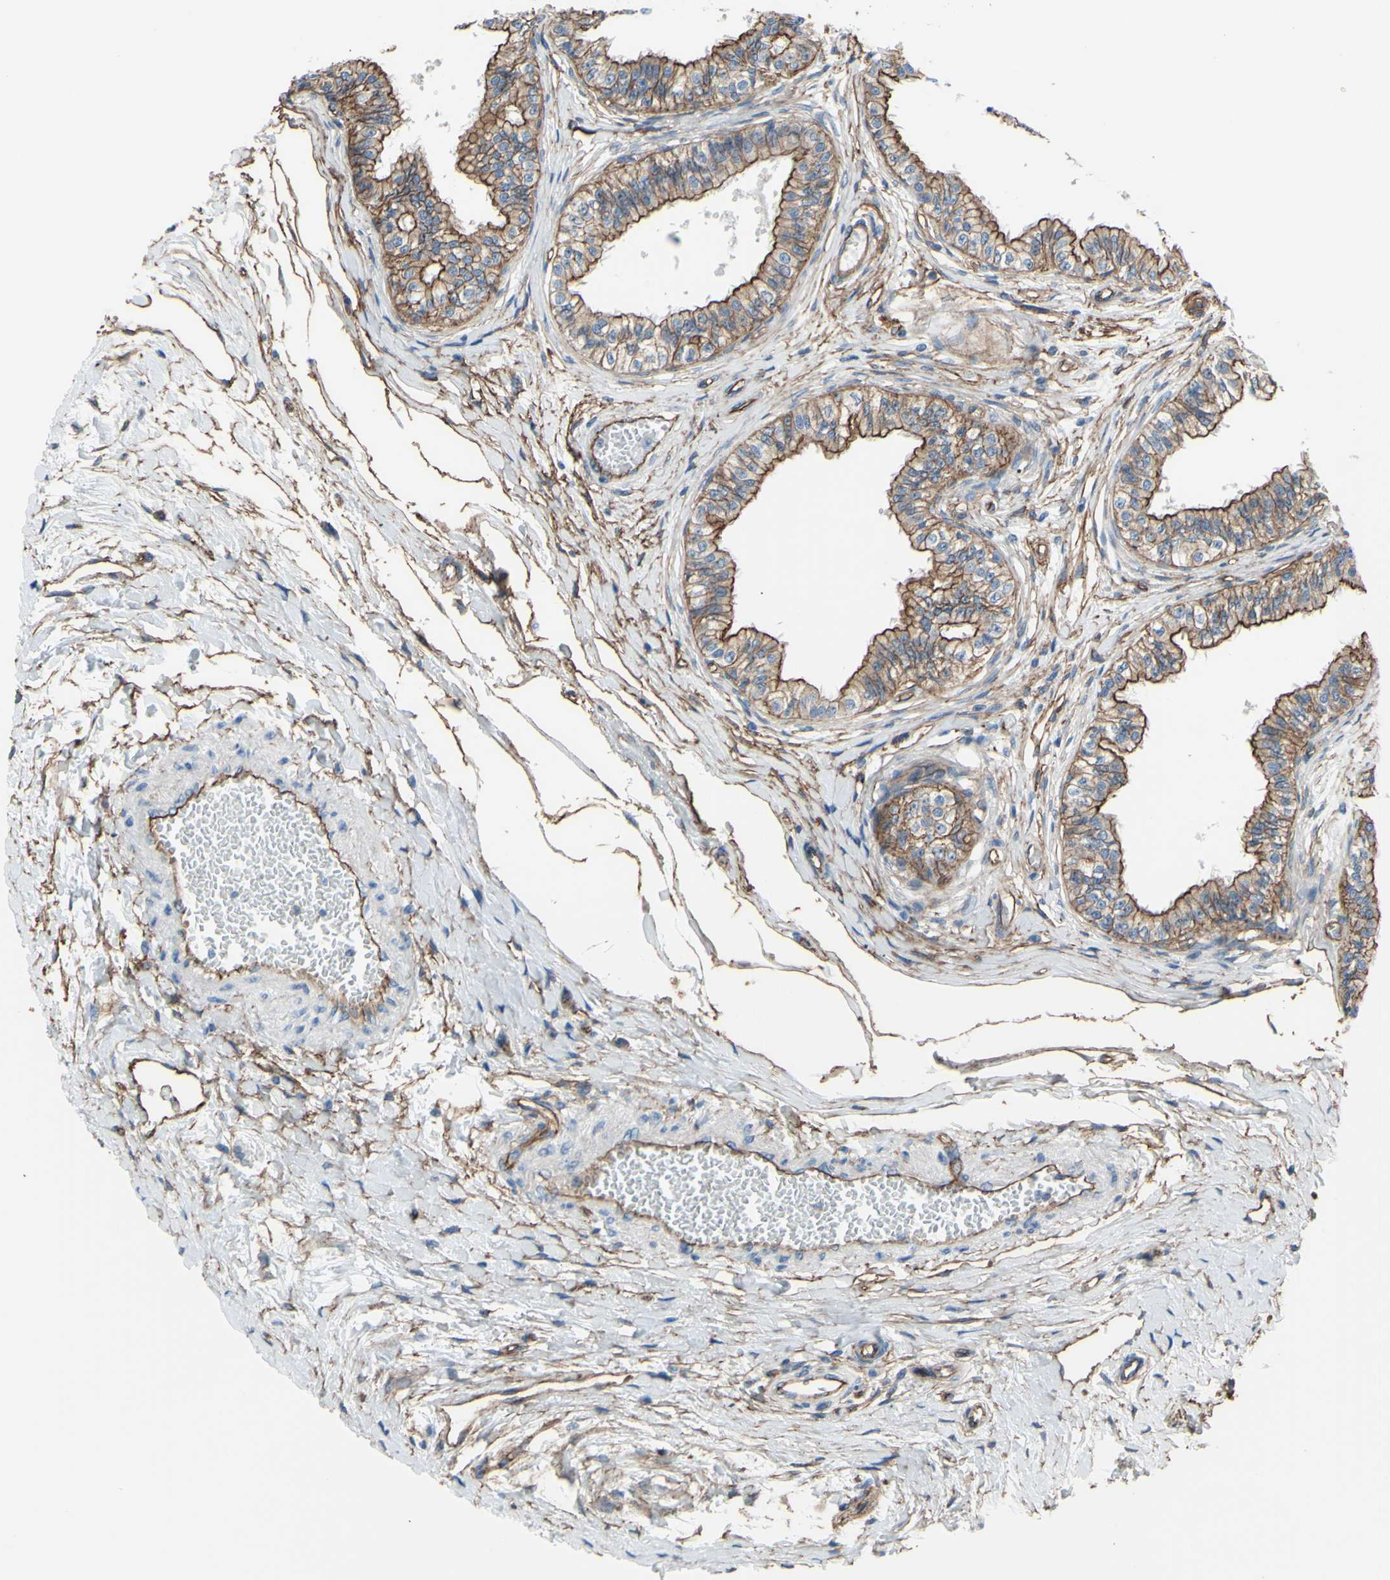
{"staining": {"intensity": "strong", "quantity": ">75%", "location": "cytoplasmic/membranous"}, "tissue": "epididymis", "cell_type": "Glandular cells", "image_type": "normal", "snomed": [{"axis": "morphology", "description": "Normal tissue, NOS"}, {"axis": "morphology", "description": "Adenocarcinoma, metastatic, NOS"}, {"axis": "topography", "description": "Testis"}, {"axis": "topography", "description": "Epididymis"}], "caption": "High-magnification brightfield microscopy of unremarkable epididymis stained with DAB (3,3'-diaminobenzidine) (brown) and counterstained with hematoxylin (blue). glandular cells exhibit strong cytoplasmic/membranous positivity is identified in about>75% of cells. (Brightfield microscopy of DAB IHC at high magnification).", "gene": "TPBG", "patient": {"sex": "male", "age": 26}}